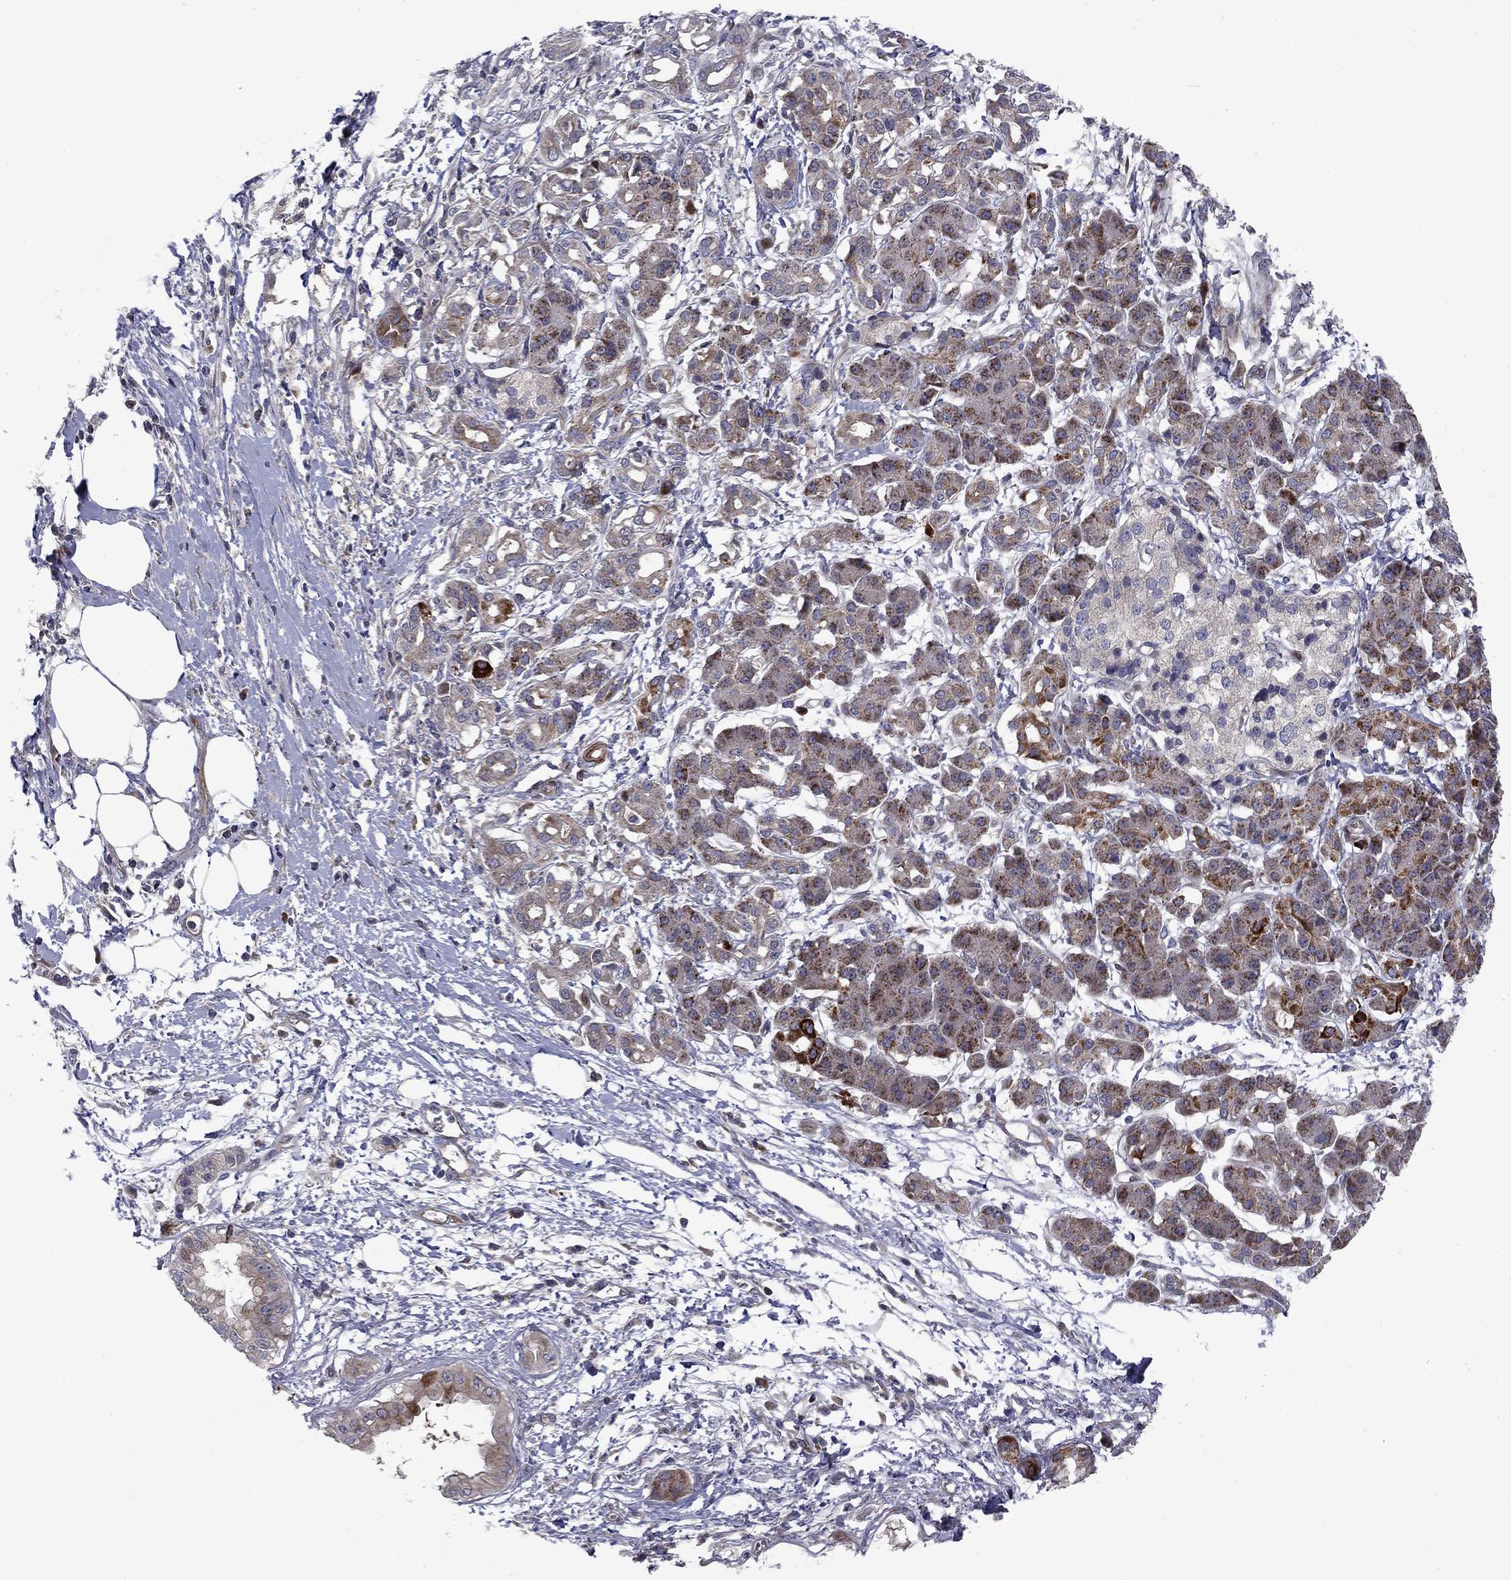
{"staining": {"intensity": "moderate", "quantity": "<25%", "location": "cytoplasmic/membranous"}, "tissue": "pancreatic cancer", "cell_type": "Tumor cells", "image_type": "cancer", "snomed": [{"axis": "morphology", "description": "Adenocarcinoma, NOS"}, {"axis": "topography", "description": "Pancreas"}], "caption": "An immunohistochemistry (IHC) histopathology image of neoplastic tissue is shown. Protein staining in brown labels moderate cytoplasmic/membranous positivity in adenocarcinoma (pancreatic) within tumor cells.", "gene": "MIOS", "patient": {"sex": "male", "age": 72}}